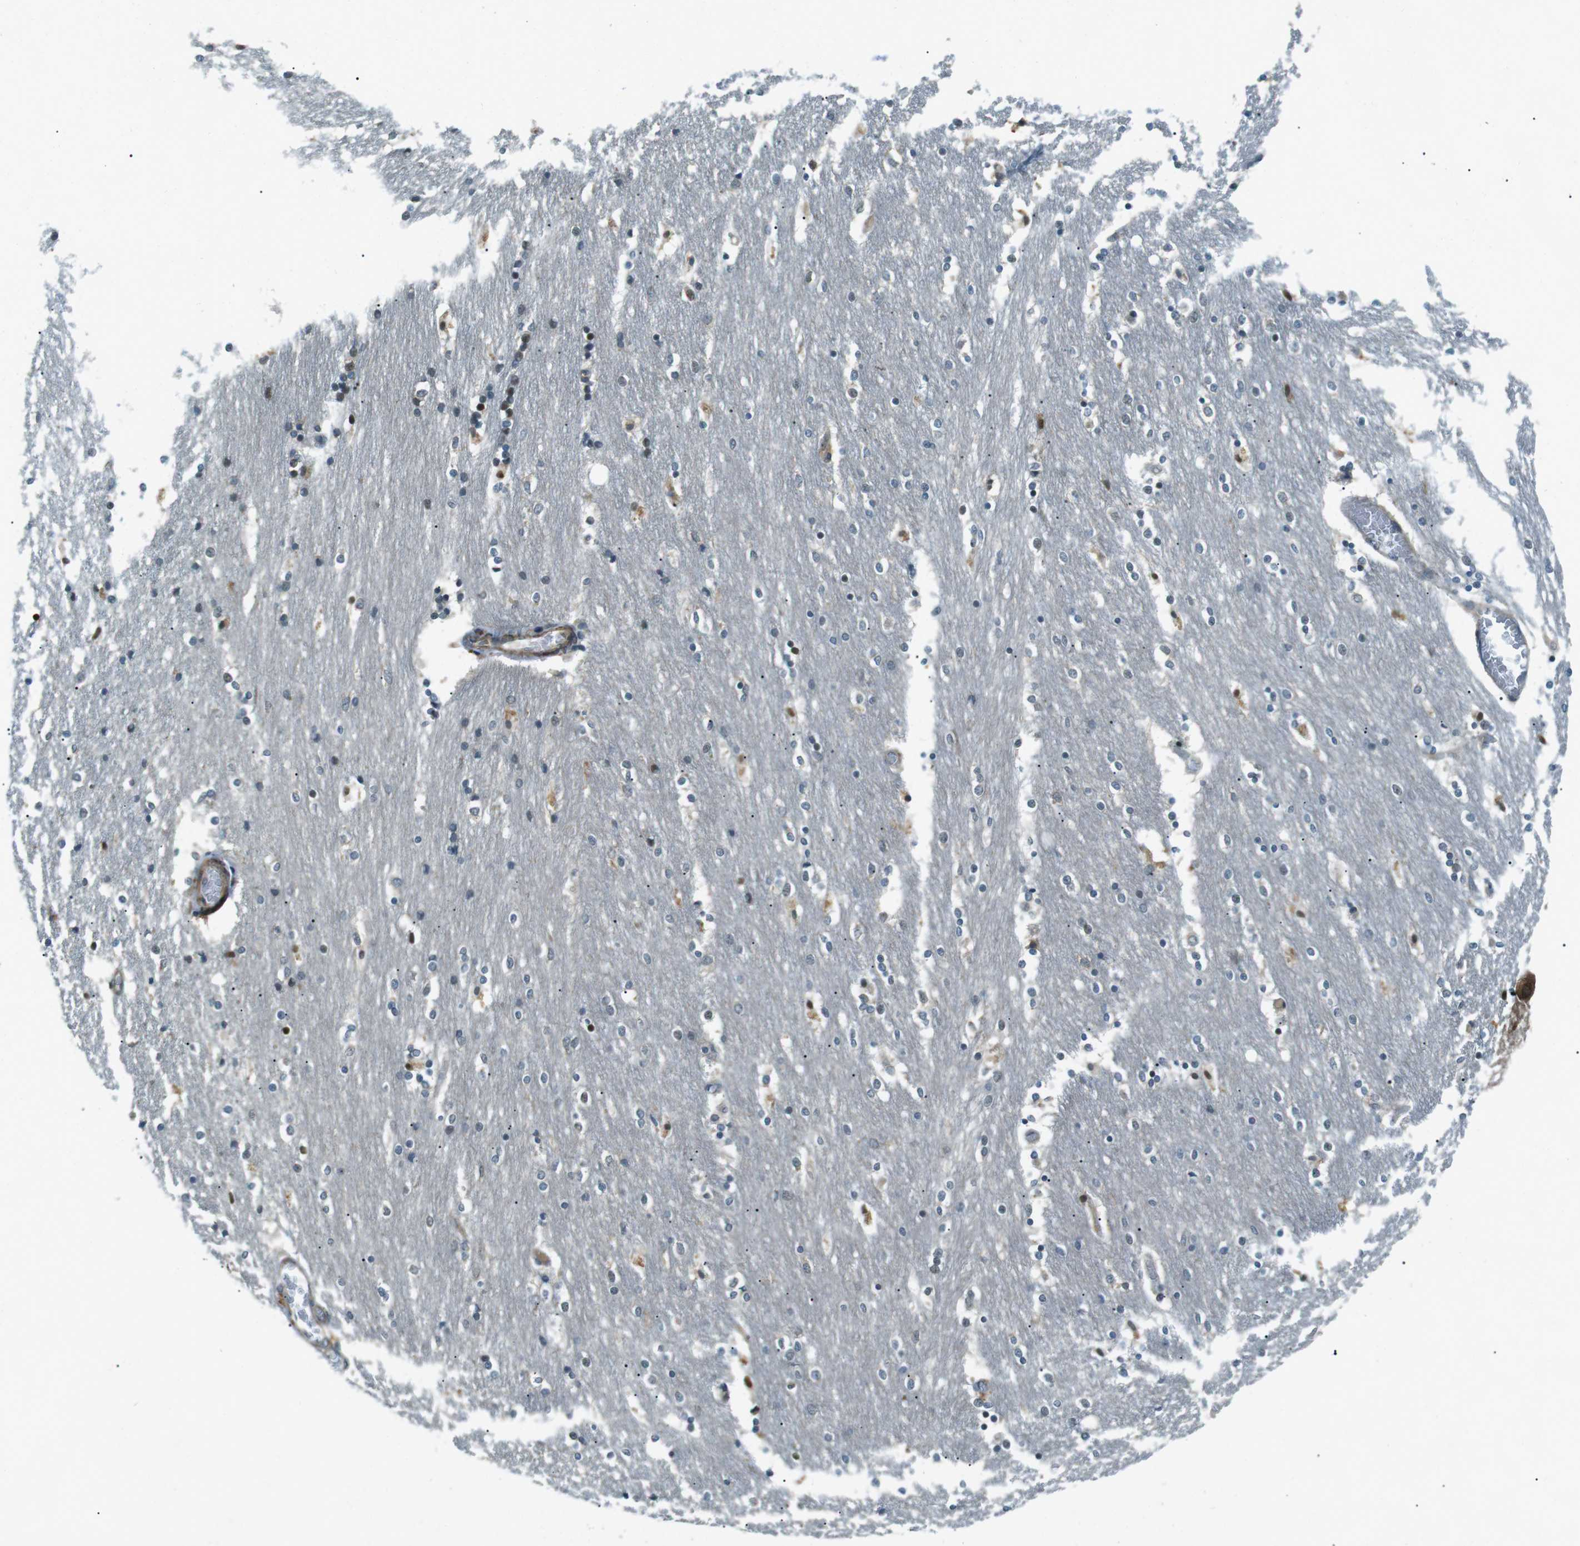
{"staining": {"intensity": "moderate", "quantity": "25%-75%", "location": "nuclear"}, "tissue": "caudate", "cell_type": "Glial cells", "image_type": "normal", "snomed": [{"axis": "morphology", "description": "Normal tissue, NOS"}, {"axis": "topography", "description": "Lateral ventricle wall"}], "caption": "Caudate stained for a protein (brown) demonstrates moderate nuclear positive expression in about 25%-75% of glial cells.", "gene": "TMEM74", "patient": {"sex": "female", "age": 54}}